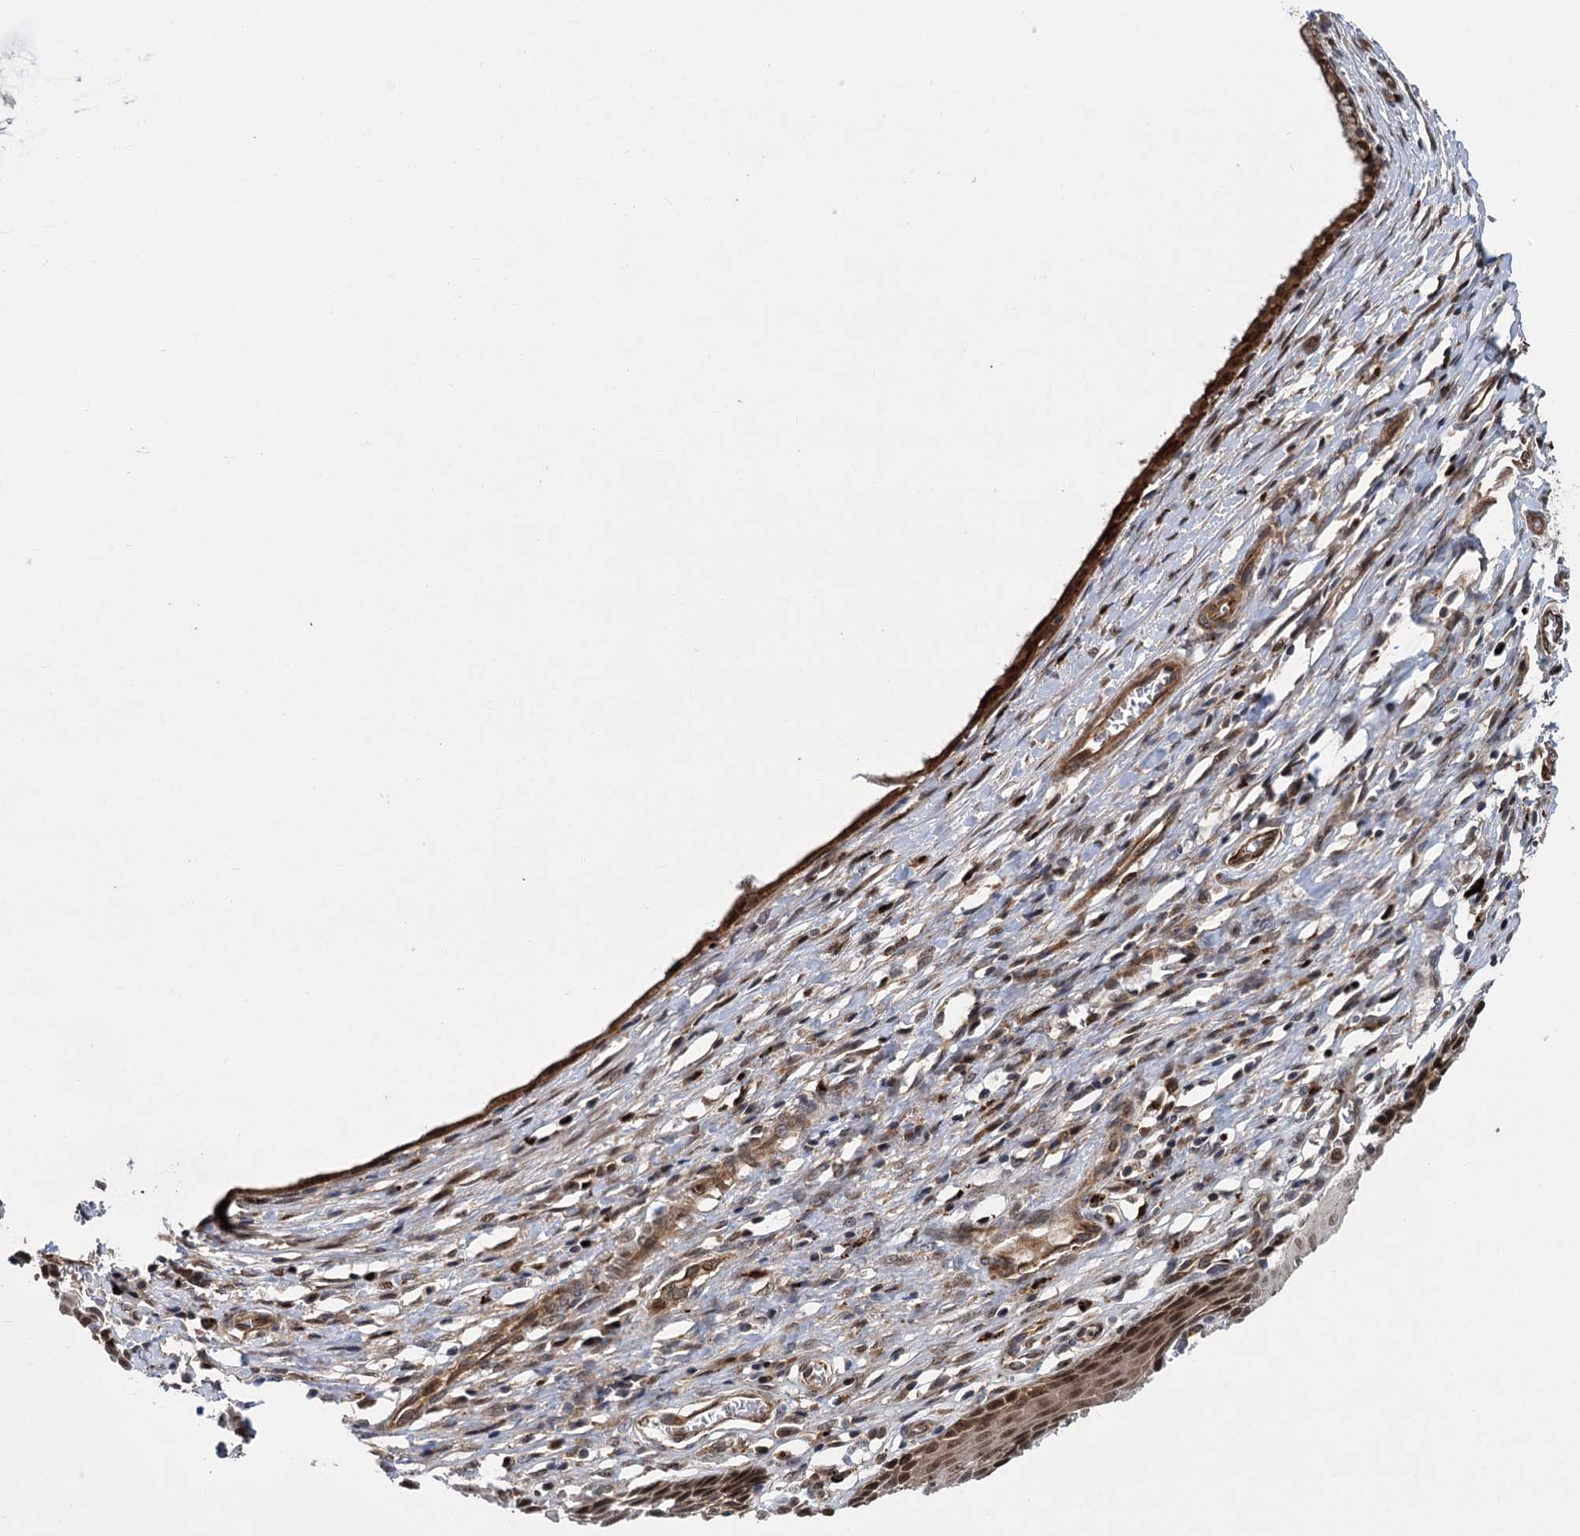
{"staining": {"intensity": "moderate", "quantity": "25%-75%", "location": "cytoplasmic/membranous"}, "tissue": "cervix", "cell_type": "Glandular cells", "image_type": "normal", "snomed": [{"axis": "morphology", "description": "Normal tissue, NOS"}, {"axis": "topography", "description": "Cervix"}], "caption": "A histopathology image of human cervix stained for a protein demonstrates moderate cytoplasmic/membranous brown staining in glandular cells. (brown staining indicates protein expression, while blue staining denotes nuclei).", "gene": "GAL3ST4", "patient": {"sex": "female", "age": 55}}